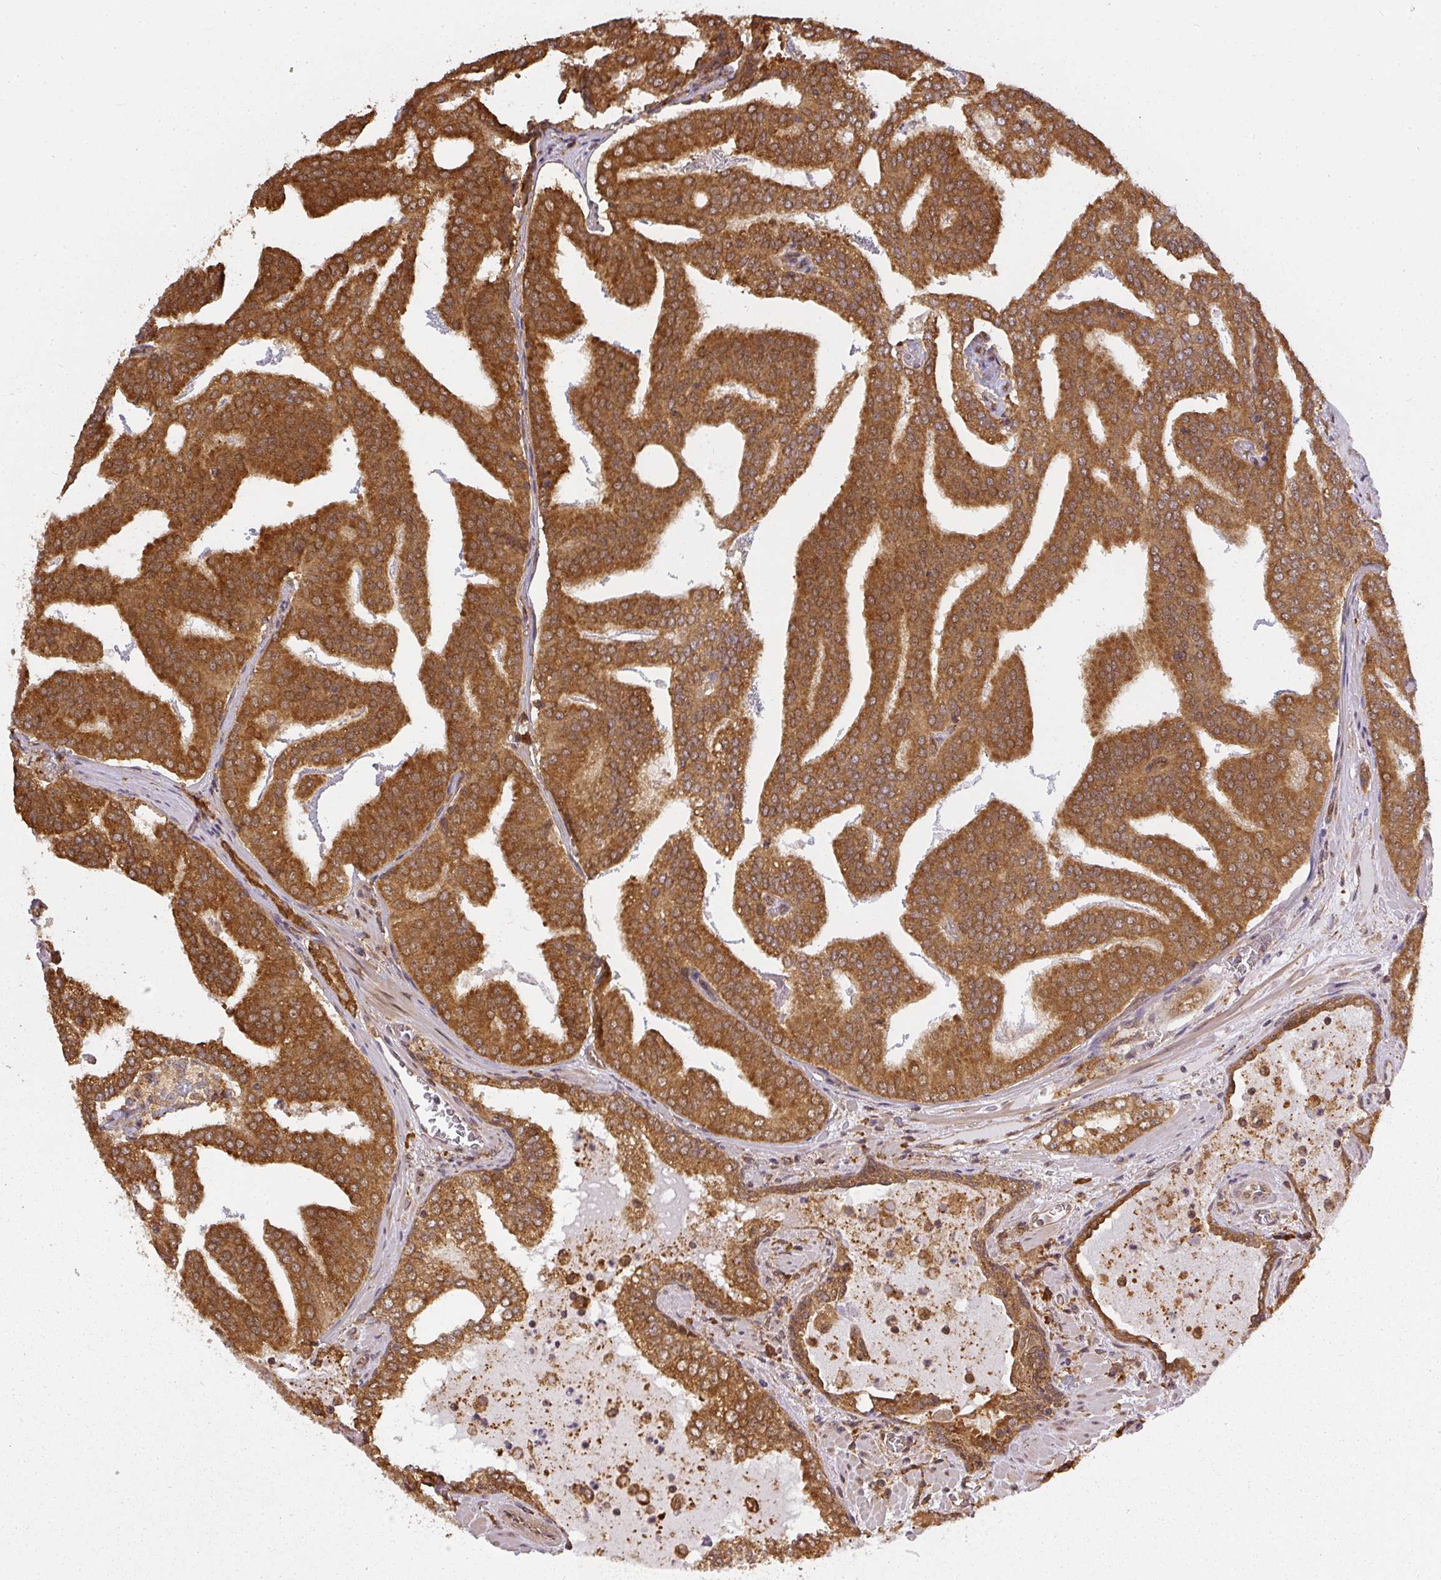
{"staining": {"intensity": "strong", "quantity": ">75%", "location": "cytoplasmic/membranous"}, "tissue": "prostate cancer", "cell_type": "Tumor cells", "image_type": "cancer", "snomed": [{"axis": "morphology", "description": "Adenocarcinoma, High grade"}, {"axis": "topography", "description": "Prostate"}], "caption": "Protein expression analysis of prostate cancer reveals strong cytoplasmic/membranous staining in about >75% of tumor cells.", "gene": "PPP6R3", "patient": {"sex": "male", "age": 68}}